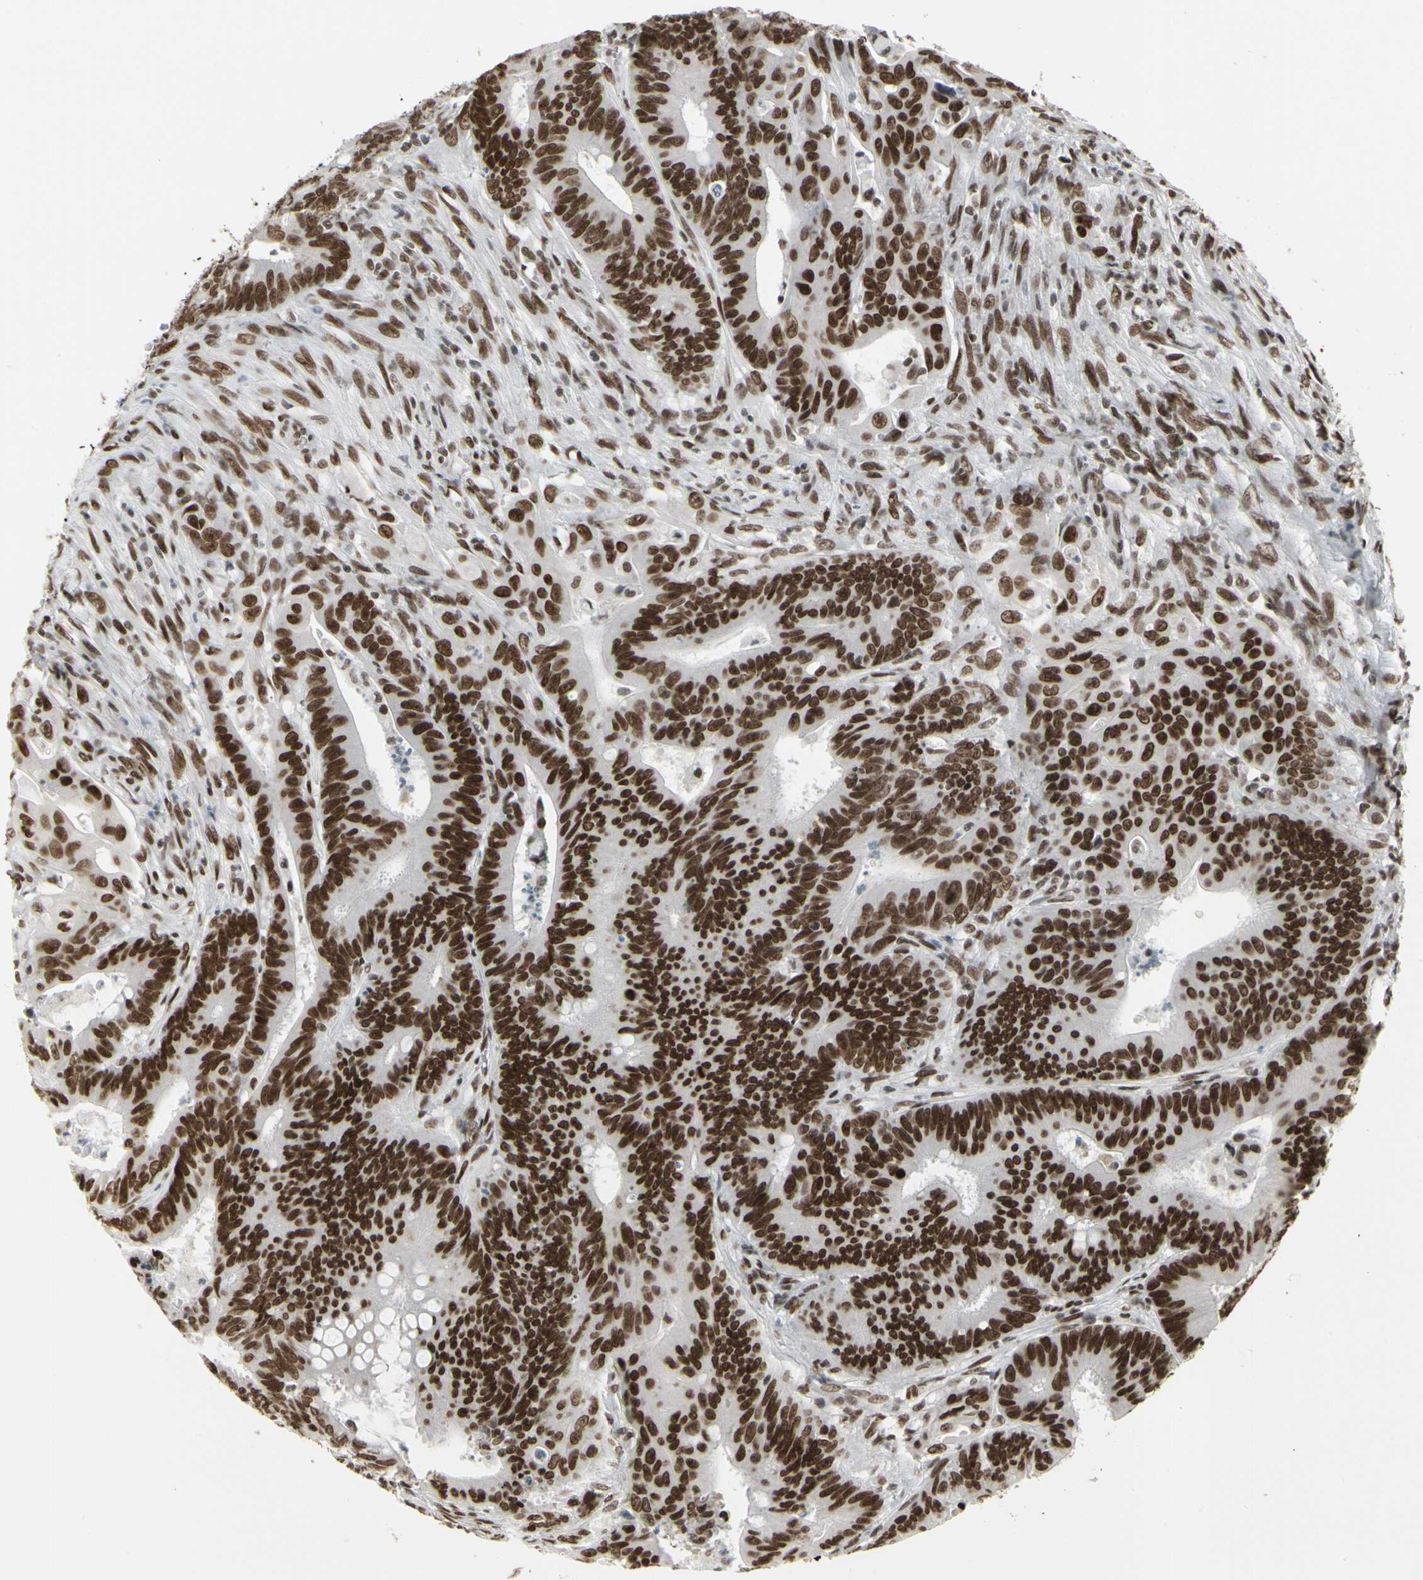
{"staining": {"intensity": "strong", "quantity": ">75%", "location": "nuclear"}, "tissue": "colorectal cancer", "cell_type": "Tumor cells", "image_type": "cancer", "snomed": [{"axis": "morphology", "description": "Adenocarcinoma, NOS"}, {"axis": "topography", "description": "Colon"}], "caption": "Adenocarcinoma (colorectal) stained with a protein marker shows strong staining in tumor cells.", "gene": "HMG20A", "patient": {"sex": "male", "age": 45}}